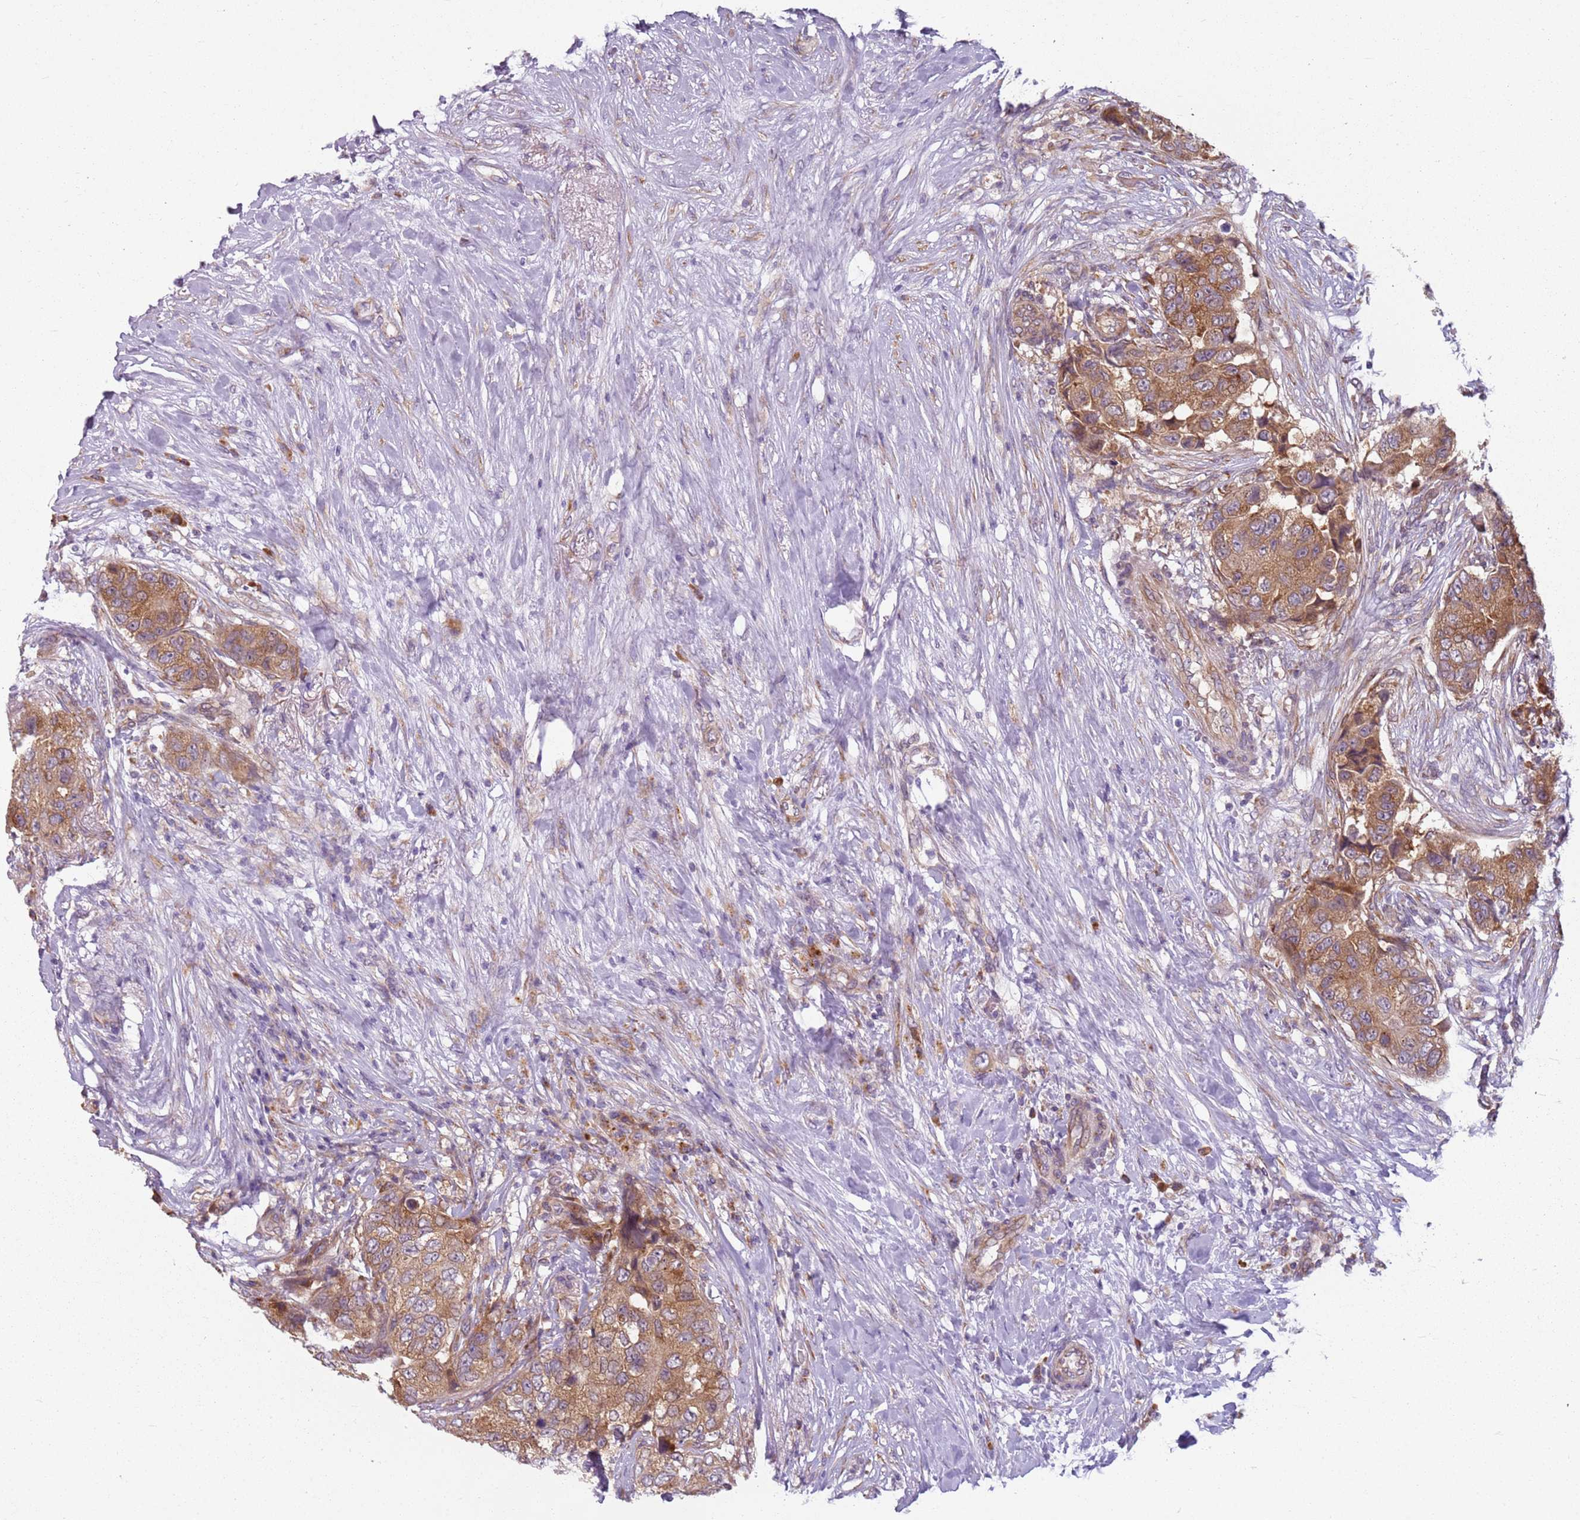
{"staining": {"intensity": "moderate", "quantity": ">75%", "location": "cytoplasmic/membranous"}, "tissue": "breast cancer", "cell_type": "Tumor cells", "image_type": "cancer", "snomed": [{"axis": "morphology", "description": "Normal tissue, NOS"}, {"axis": "morphology", "description": "Duct carcinoma"}, {"axis": "topography", "description": "Breast"}], "caption": "Breast intraductal carcinoma stained with immunohistochemistry shows moderate cytoplasmic/membranous expression in approximately >75% of tumor cells.", "gene": "RPS28", "patient": {"sex": "female", "age": 62}}